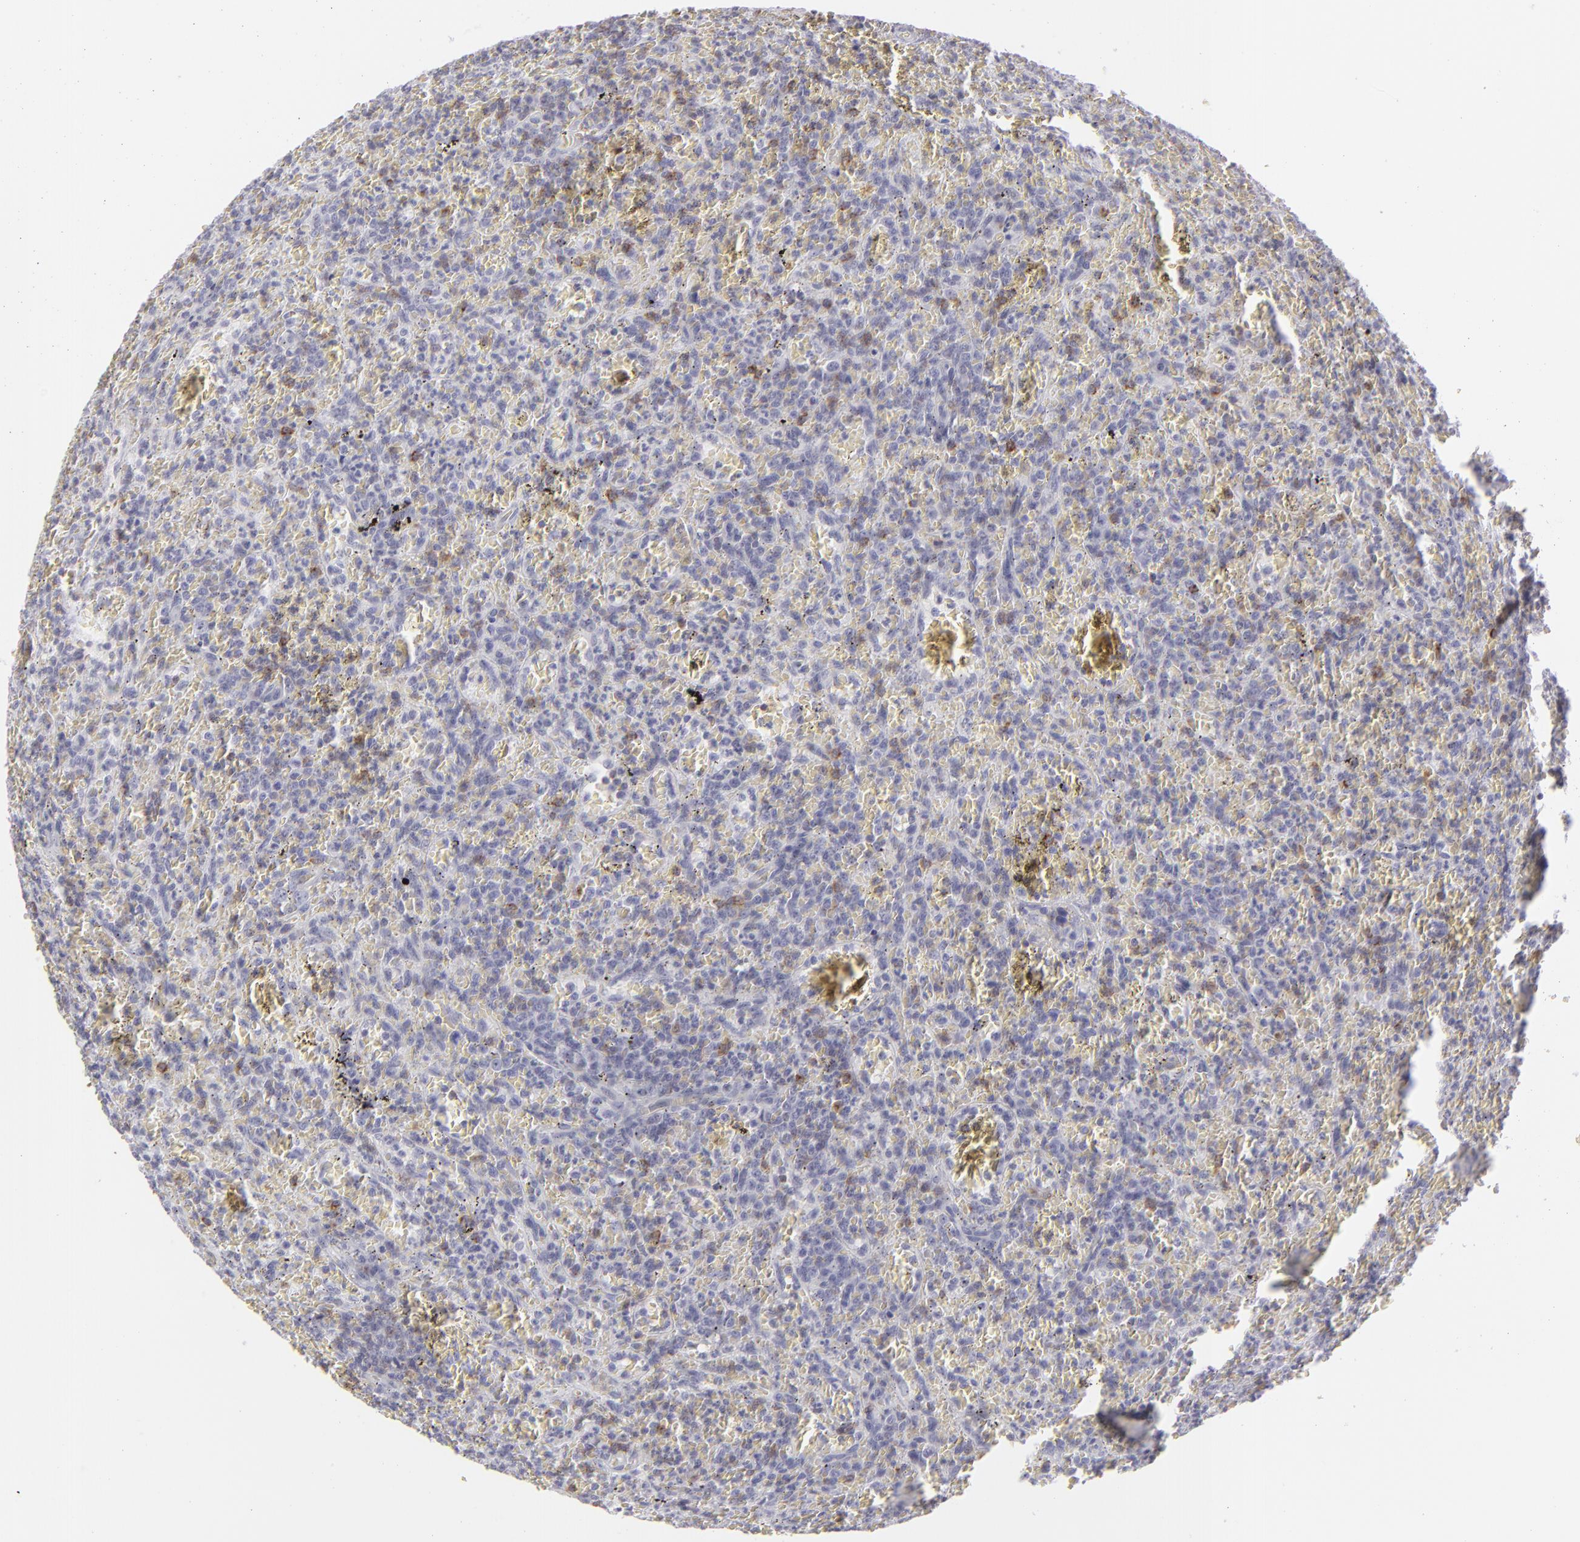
{"staining": {"intensity": "moderate", "quantity": "<25%", "location": "cytoplasmic/membranous"}, "tissue": "lymphoma", "cell_type": "Tumor cells", "image_type": "cancer", "snomed": [{"axis": "morphology", "description": "Malignant lymphoma, non-Hodgkin's type, Low grade"}, {"axis": "topography", "description": "Spleen"}], "caption": "Human malignant lymphoma, non-Hodgkin's type (low-grade) stained with a protein marker exhibits moderate staining in tumor cells.", "gene": "CD7", "patient": {"sex": "female", "age": 64}}